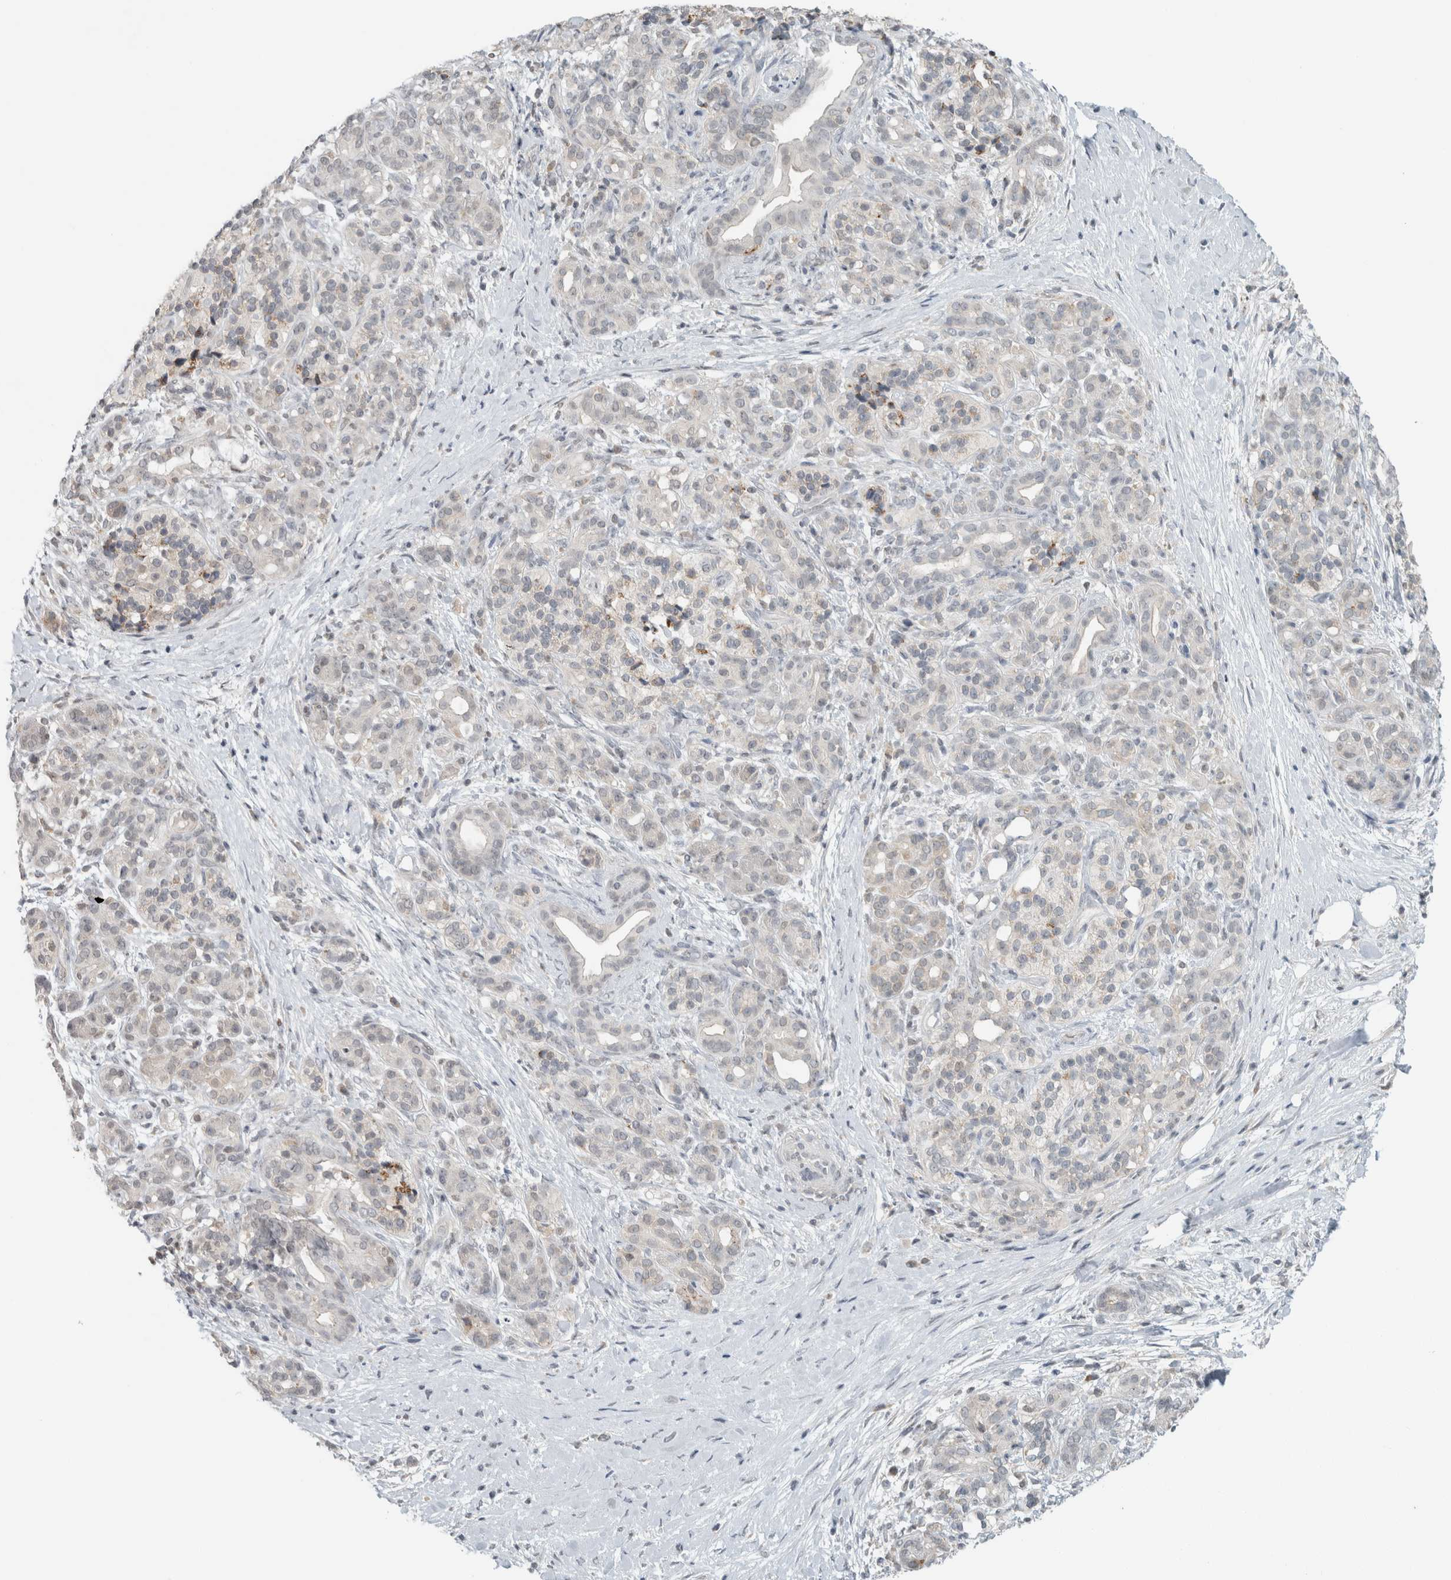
{"staining": {"intensity": "negative", "quantity": "none", "location": "none"}, "tissue": "pancreatic cancer", "cell_type": "Tumor cells", "image_type": "cancer", "snomed": [{"axis": "morphology", "description": "Adenocarcinoma, NOS"}, {"axis": "topography", "description": "Pancreas"}], "caption": "A high-resolution image shows immunohistochemistry staining of pancreatic adenocarcinoma, which shows no significant staining in tumor cells. Nuclei are stained in blue.", "gene": "TRIT1", "patient": {"sex": "male", "age": 58}}